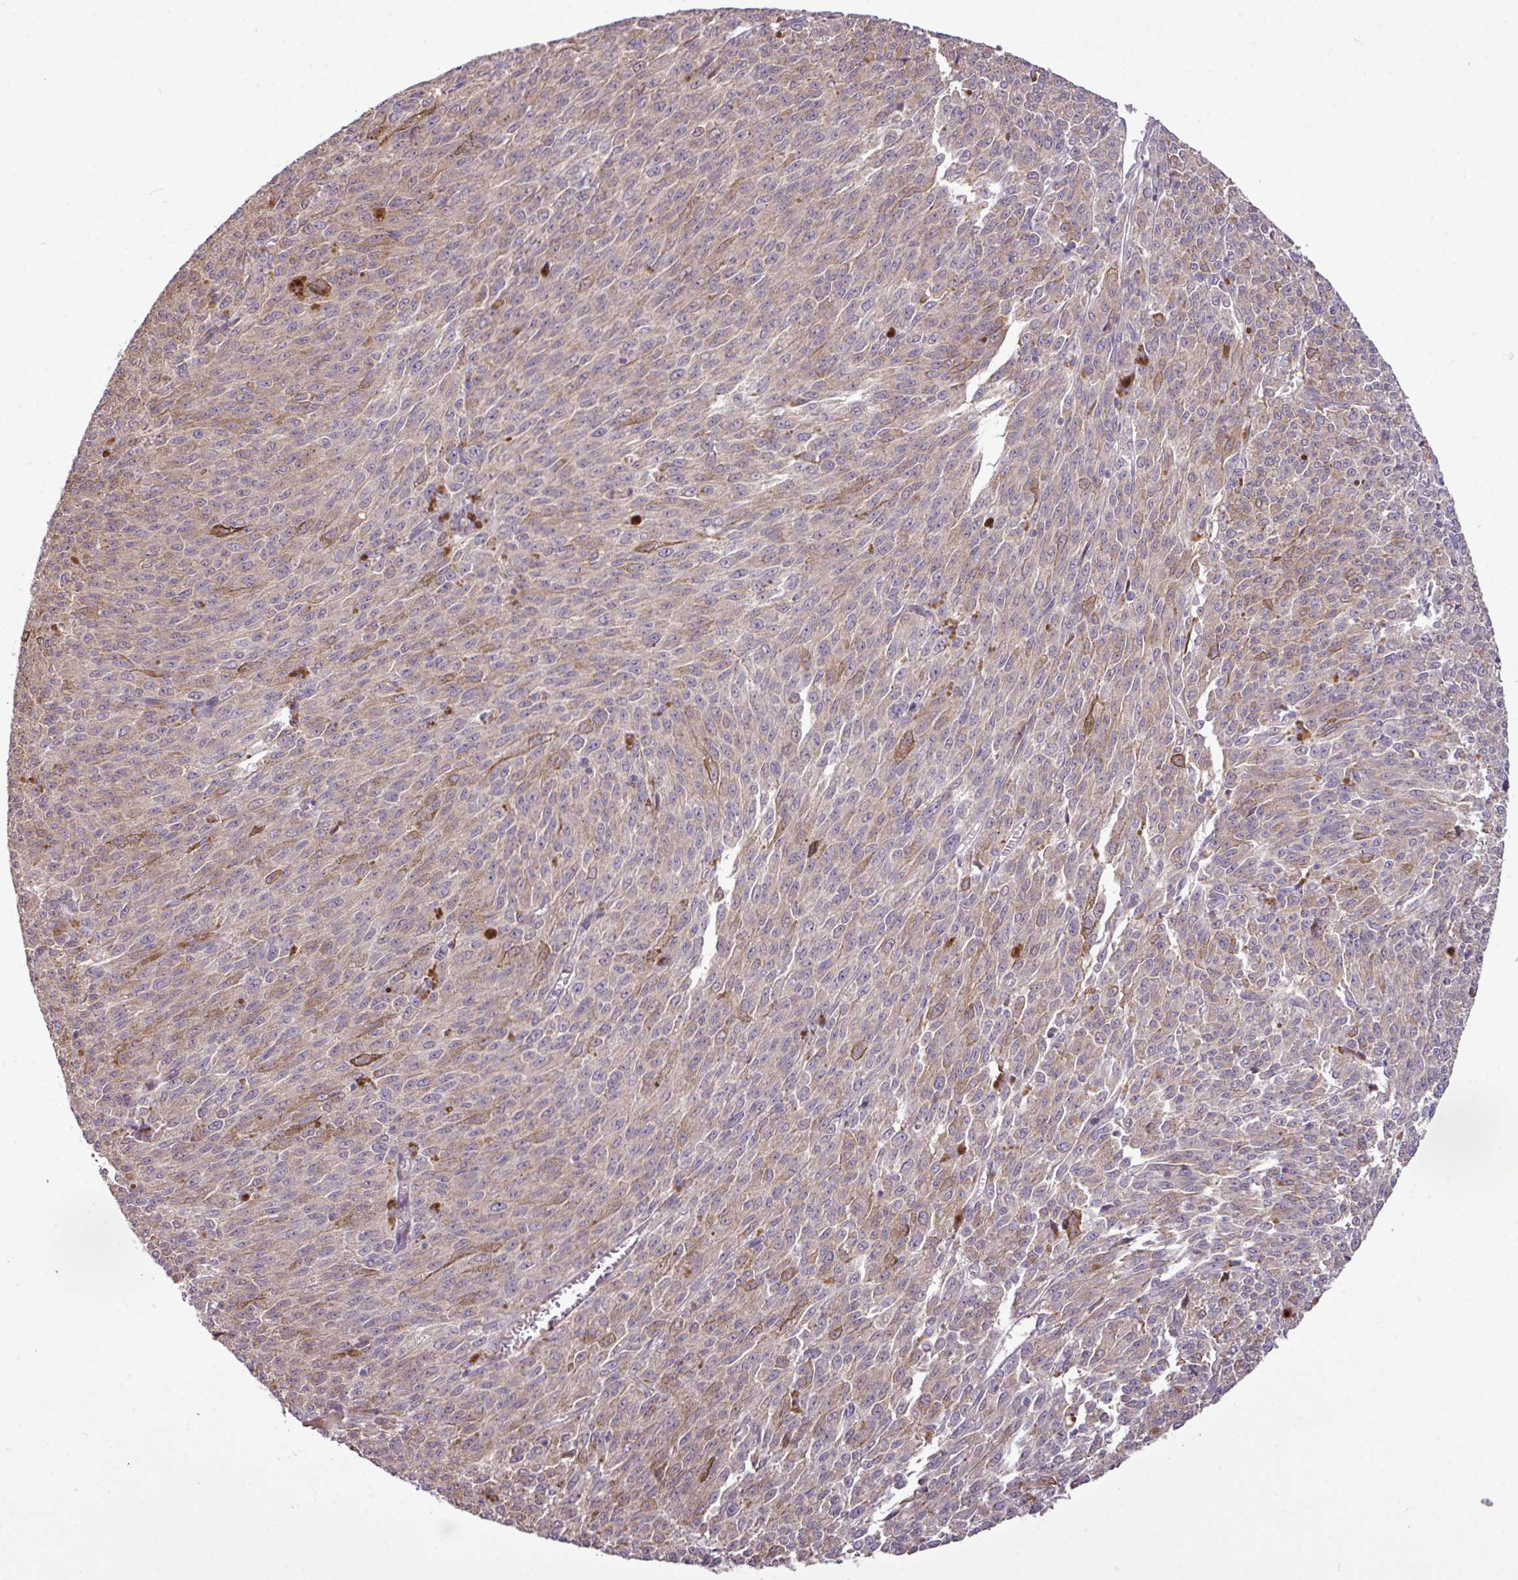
{"staining": {"intensity": "moderate", "quantity": "<25%", "location": "cytoplasmic/membranous"}, "tissue": "melanoma", "cell_type": "Tumor cells", "image_type": "cancer", "snomed": [{"axis": "morphology", "description": "Malignant melanoma, NOS"}, {"axis": "topography", "description": "Skin"}], "caption": "An immunohistochemistry (IHC) photomicrograph of neoplastic tissue is shown. Protein staining in brown labels moderate cytoplasmic/membranous positivity in melanoma within tumor cells.", "gene": "XIAP", "patient": {"sex": "female", "age": 52}}